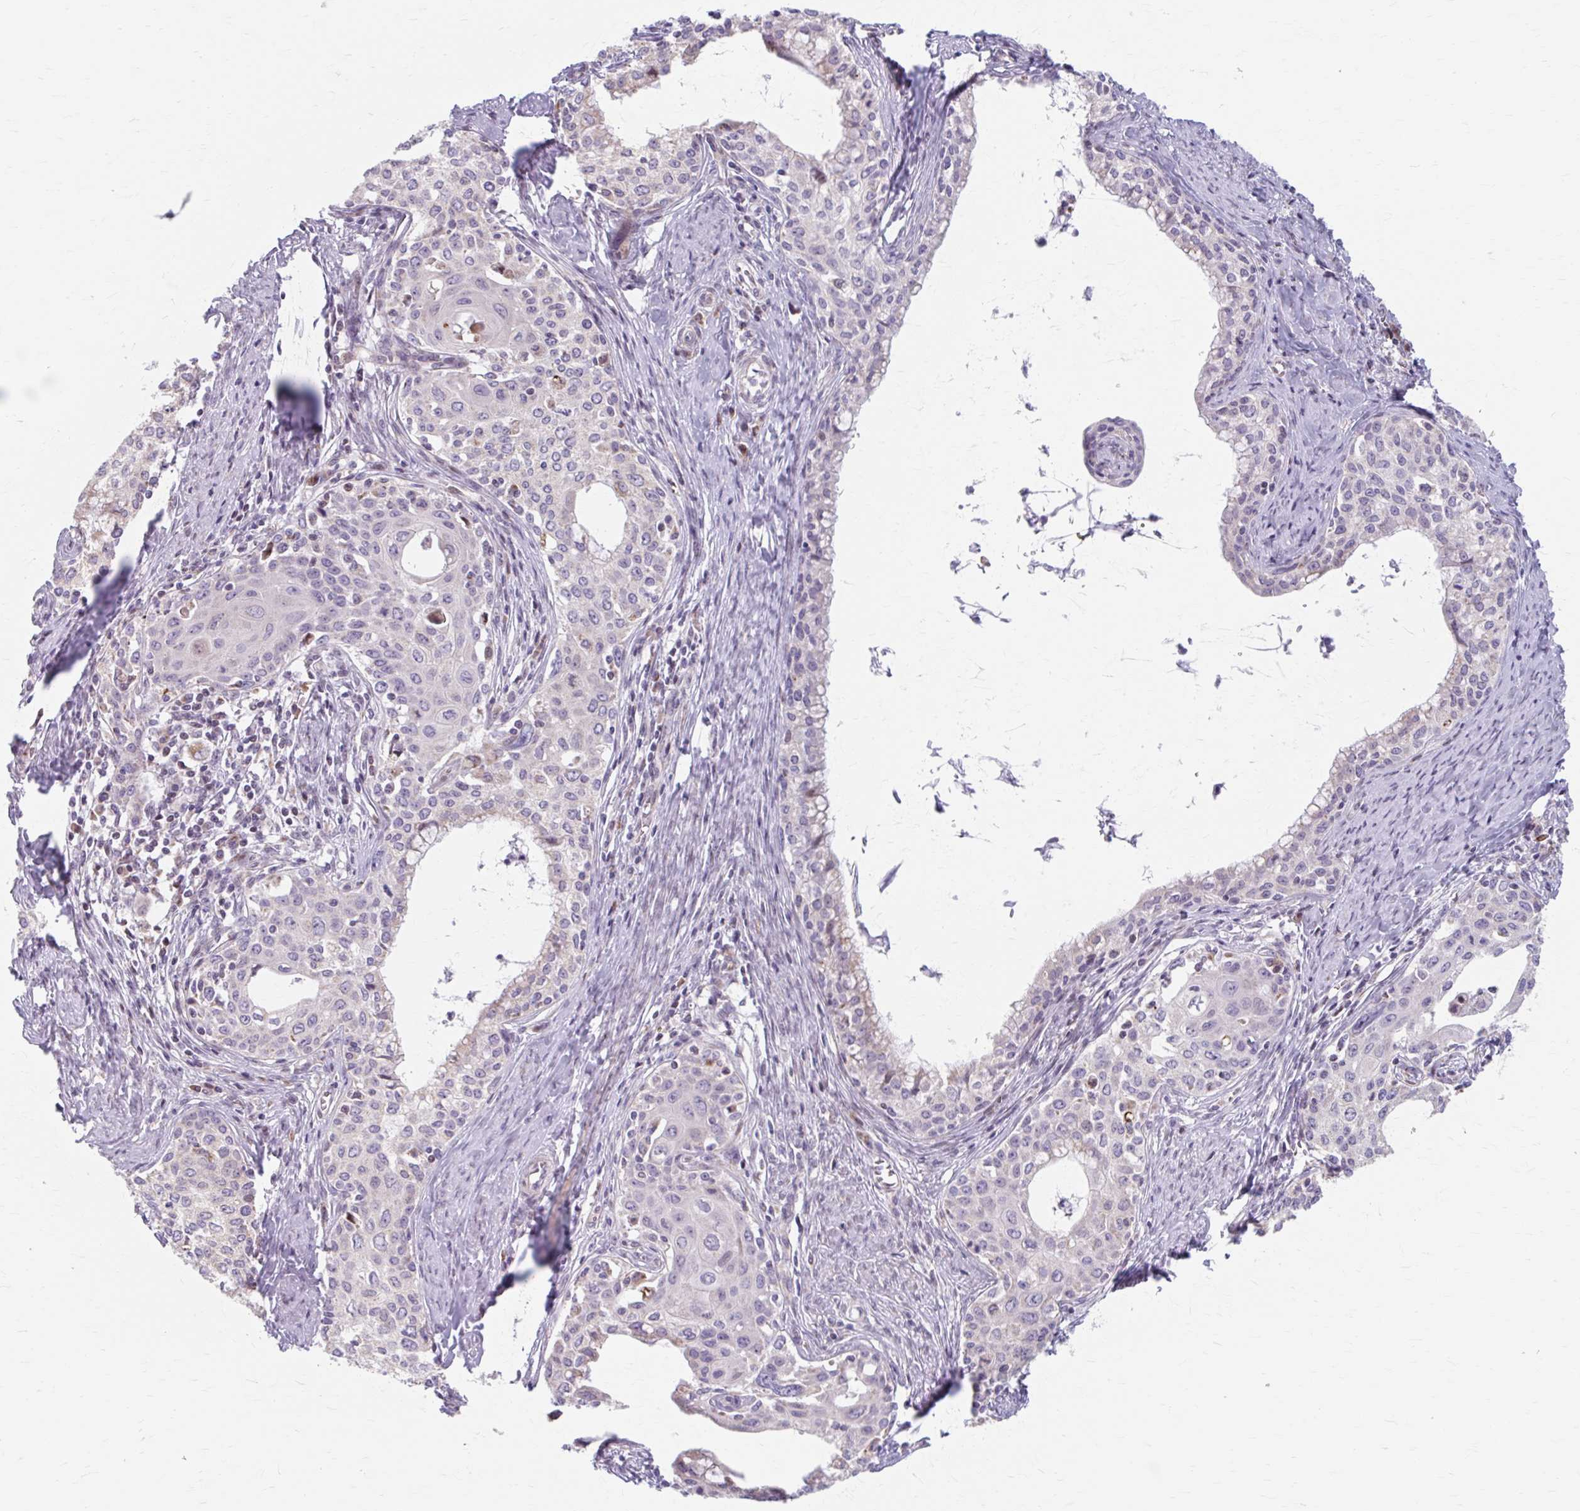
{"staining": {"intensity": "negative", "quantity": "none", "location": "none"}, "tissue": "cervical cancer", "cell_type": "Tumor cells", "image_type": "cancer", "snomed": [{"axis": "morphology", "description": "Squamous cell carcinoma, NOS"}, {"axis": "morphology", "description": "Adenocarcinoma, NOS"}, {"axis": "topography", "description": "Cervix"}], "caption": "The histopathology image exhibits no significant positivity in tumor cells of cervical squamous cell carcinoma.", "gene": "BEAN1", "patient": {"sex": "female", "age": 52}}